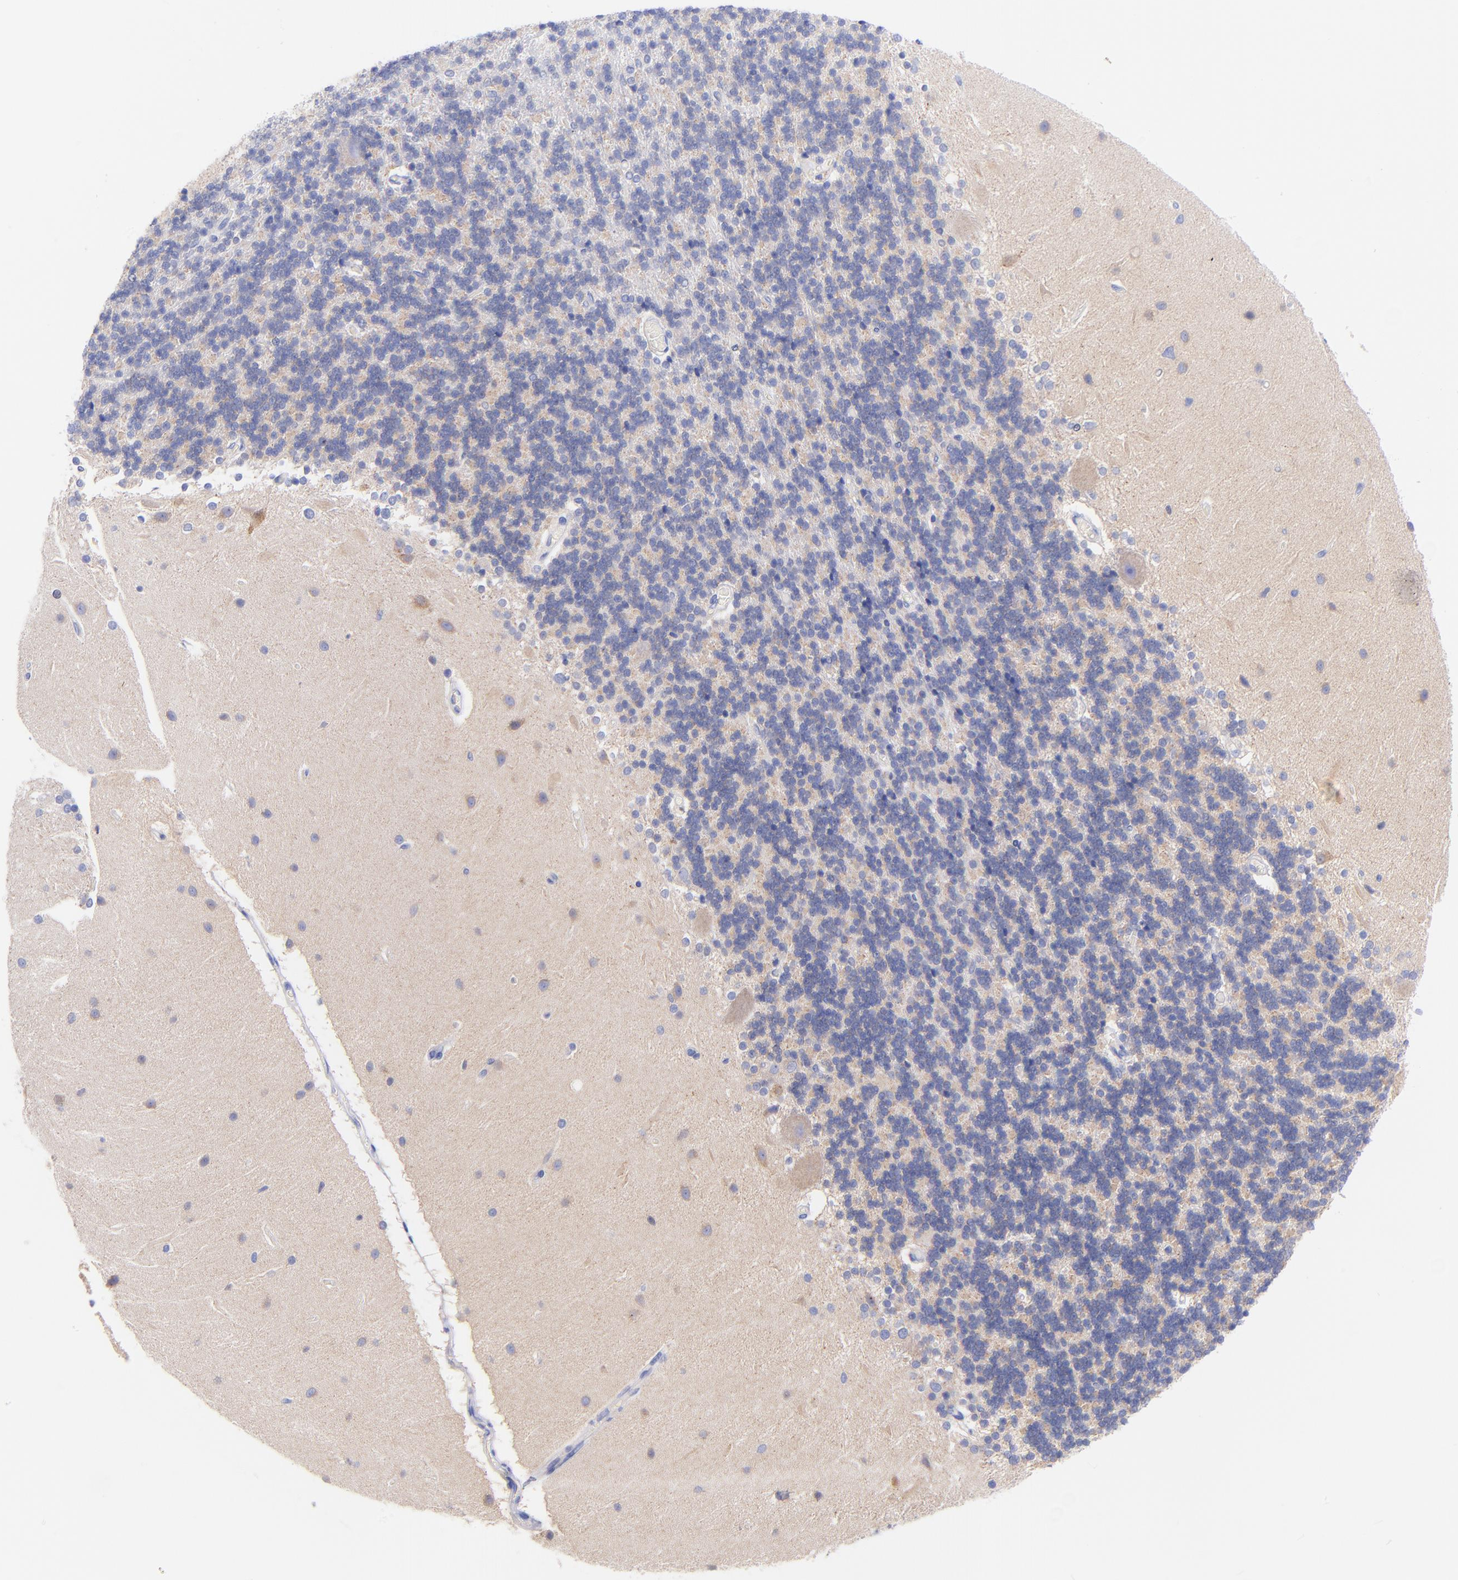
{"staining": {"intensity": "negative", "quantity": "none", "location": "none"}, "tissue": "cerebellum", "cell_type": "Cells in granular layer", "image_type": "normal", "snomed": [{"axis": "morphology", "description": "Normal tissue, NOS"}, {"axis": "topography", "description": "Cerebellum"}], "caption": "Histopathology image shows no significant protein staining in cells in granular layer of unremarkable cerebellum. (DAB IHC with hematoxylin counter stain).", "gene": "GPHN", "patient": {"sex": "female", "age": 54}}